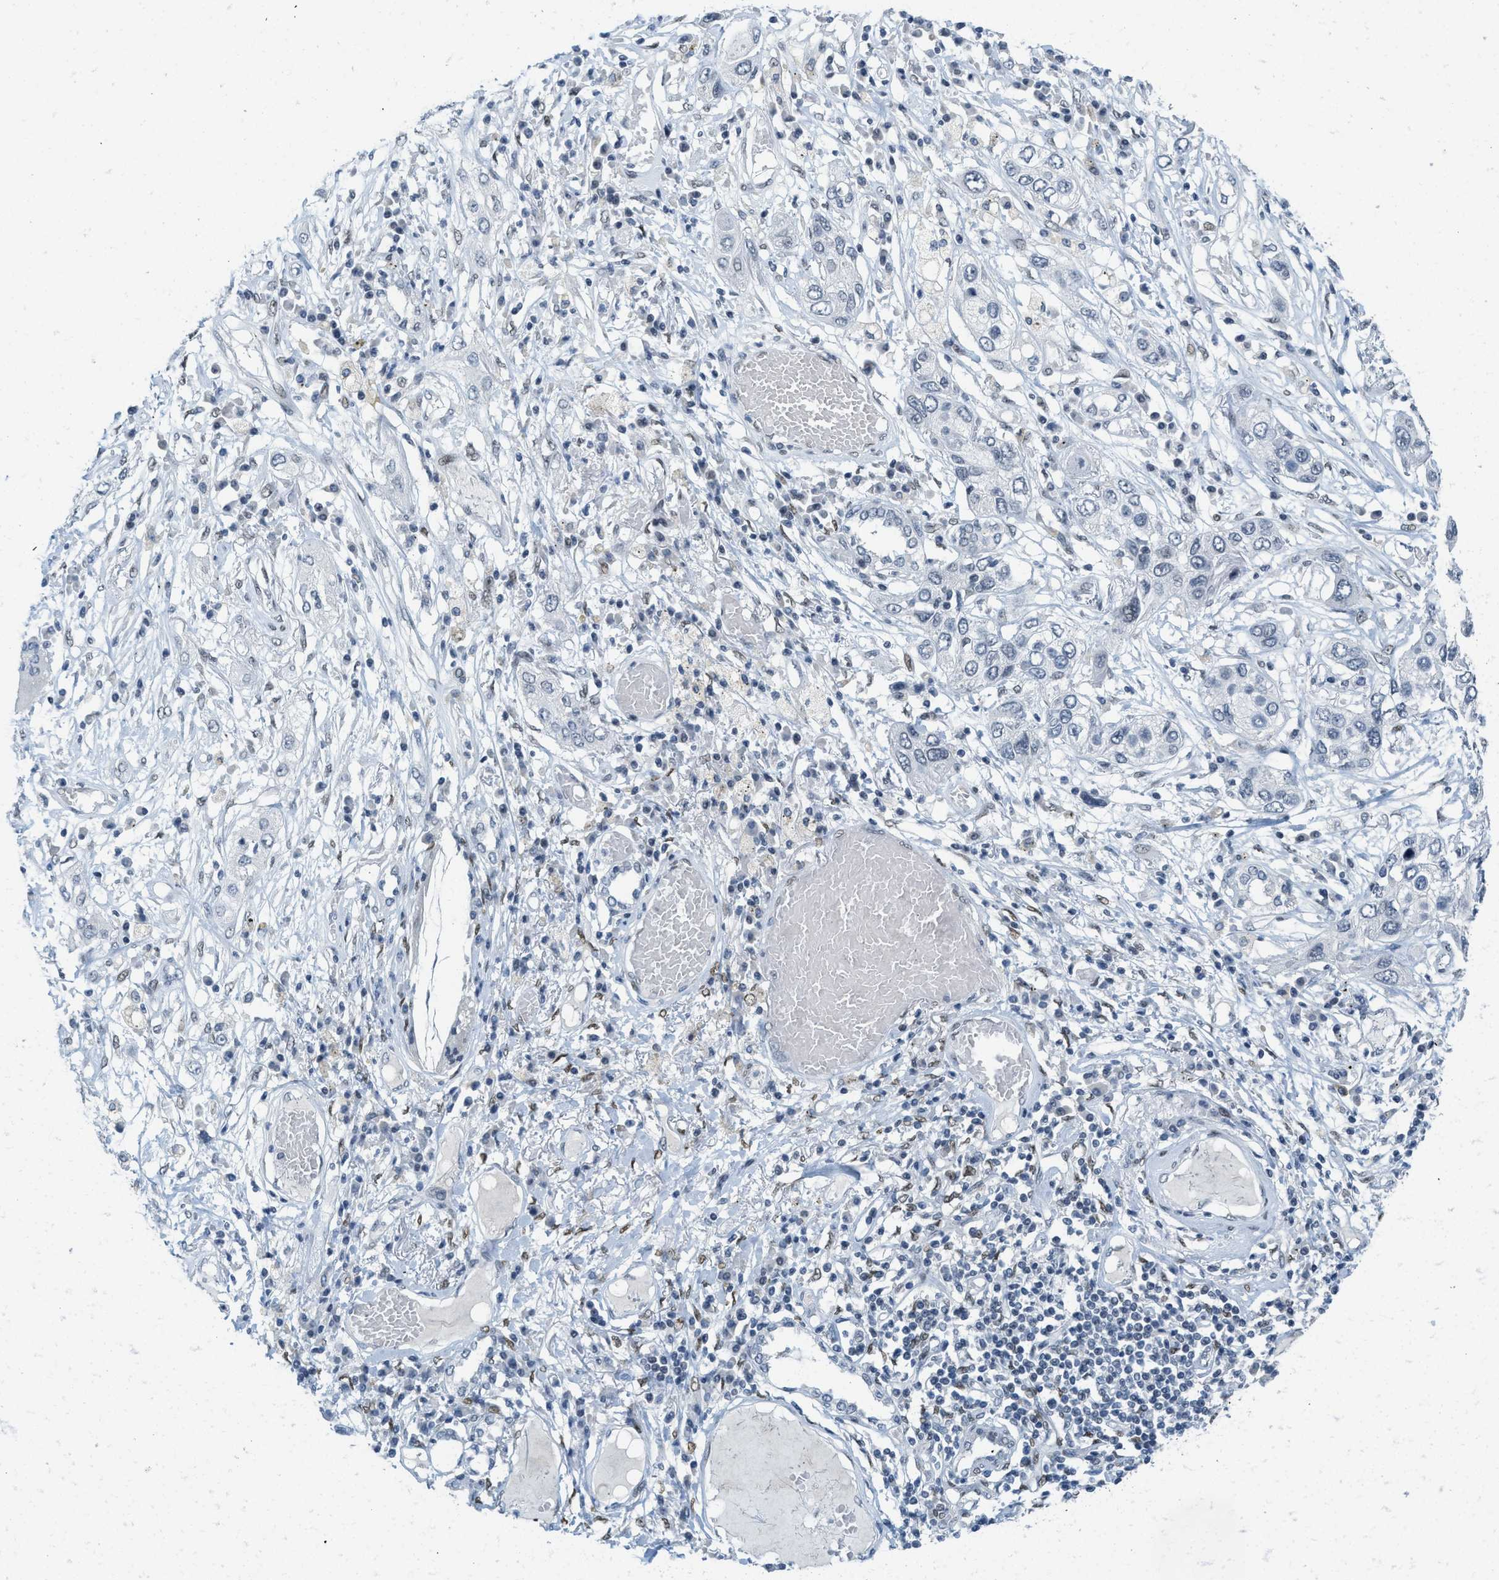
{"staining": {"intensity": "negative", "quantity": "none", "location": "none"}, "tissue": "lung cancer", "cell_type": "Tumor cells", "image_type": "cancer", "snomed": [{"axis": "morphology", "description": "Squamous cell carcinoma, NOS"}, {"axis": "topography", "description": "Lung"}], "caption": "Human lung squamous cell carcinoma stained for a protein using immunohistochemistry (IHC) demonstrates no positivity in tumor cells.", "gene": "PBX1", "patient": {"sex": "male", "age": 71}}